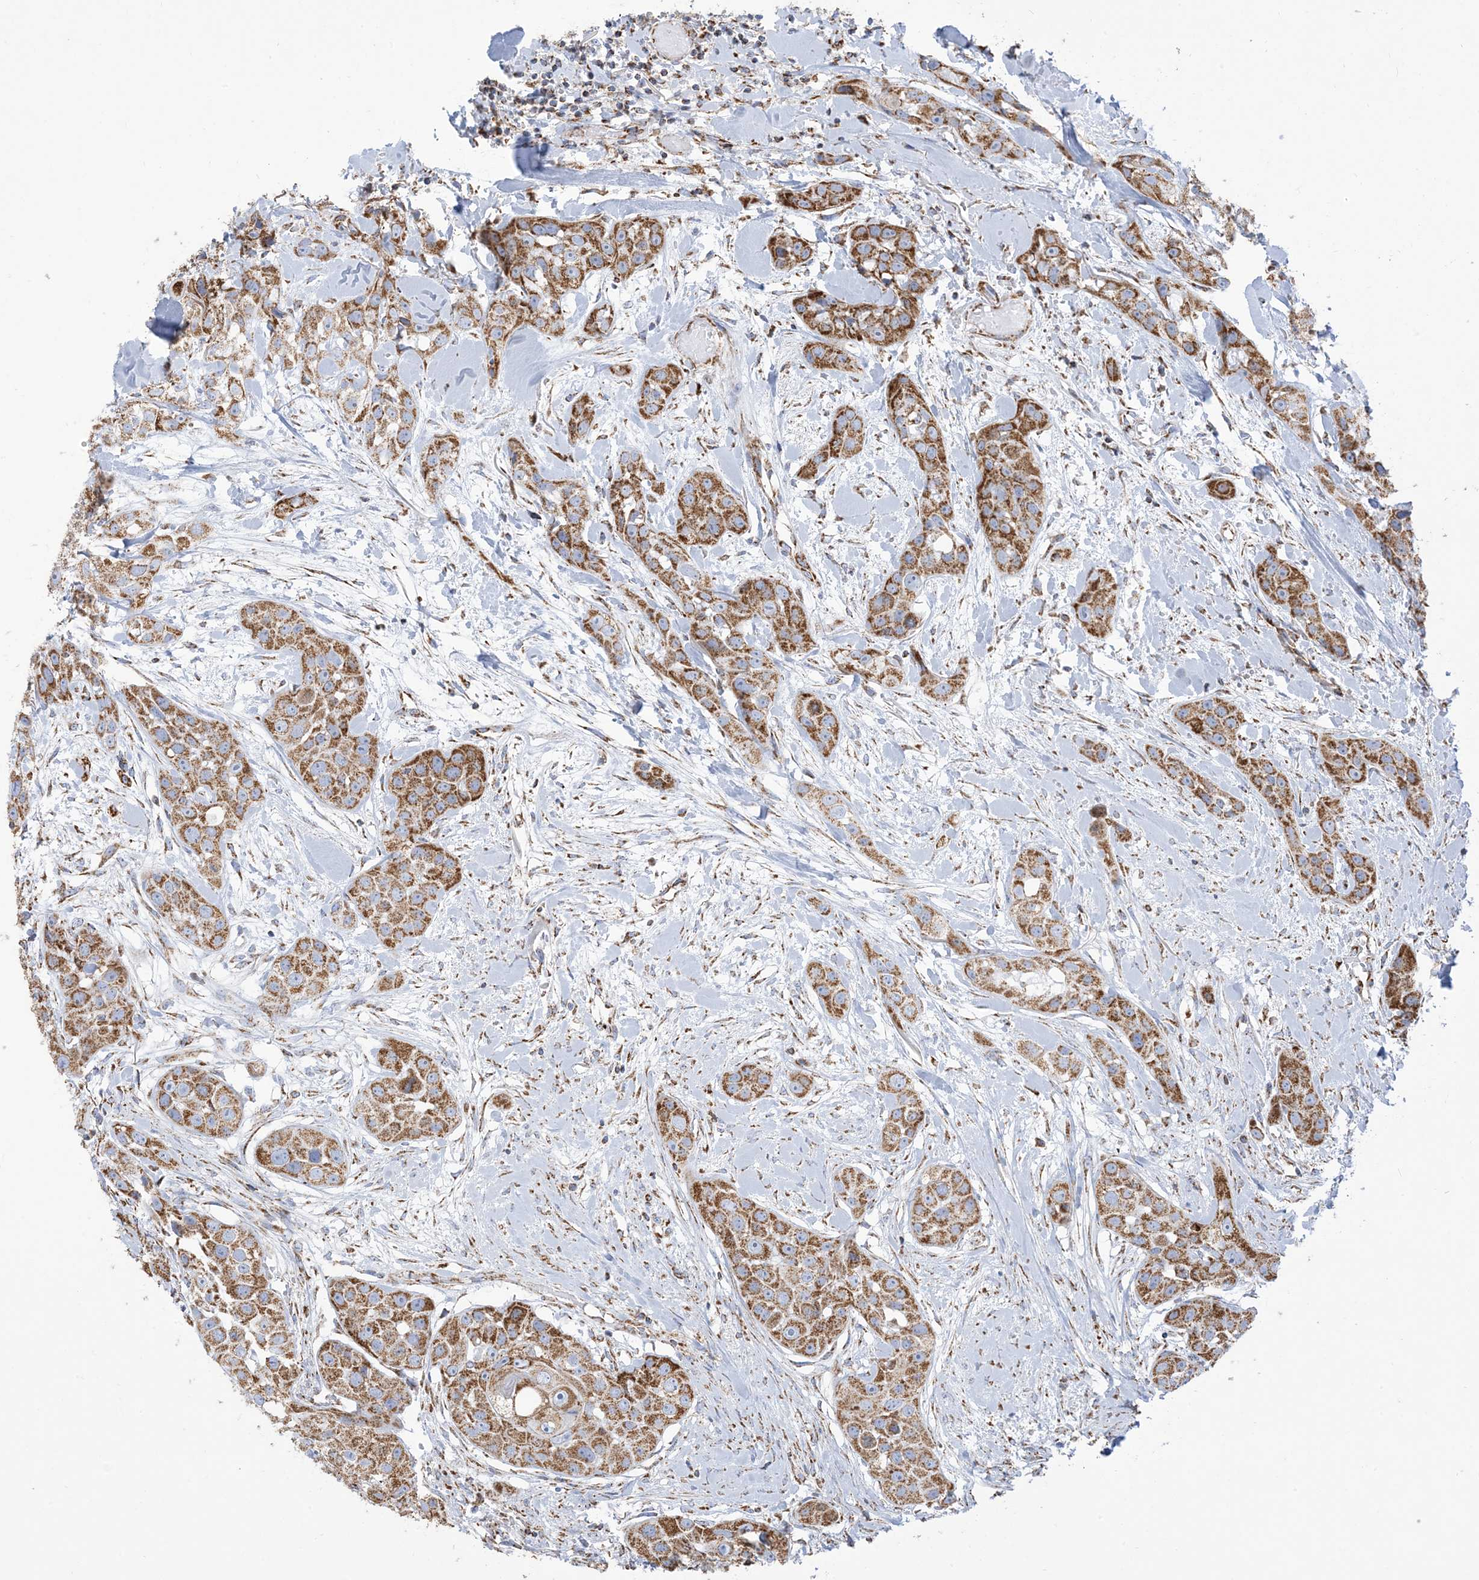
{"staining": {"intensity": "moderate", "quantity": ">75%", "location": "cytoplasmic/membranous"}, "tissue": "head and neck cancer", "cell_type": "Tumor cells", "image_type": "cancer", "snomed": [{"axis": "morphology", "description": "Normal tissue, NOS"}, {"axis": "morphology", "description": "Squamous cell carcinoma, NOS"}, {"axis": "topography", "description": "Skeletal muscle"}, {"axis": "topography", "description": "Head-Neck"}], "caption": "Head and neck cancer (squamous cell carcinoma) tissue exhibits moderate cytoplasmic/membranous staining in about >75% of tumor cells", "gene": "SAMM50", "patient": {"sex": "male", "age": 51}}